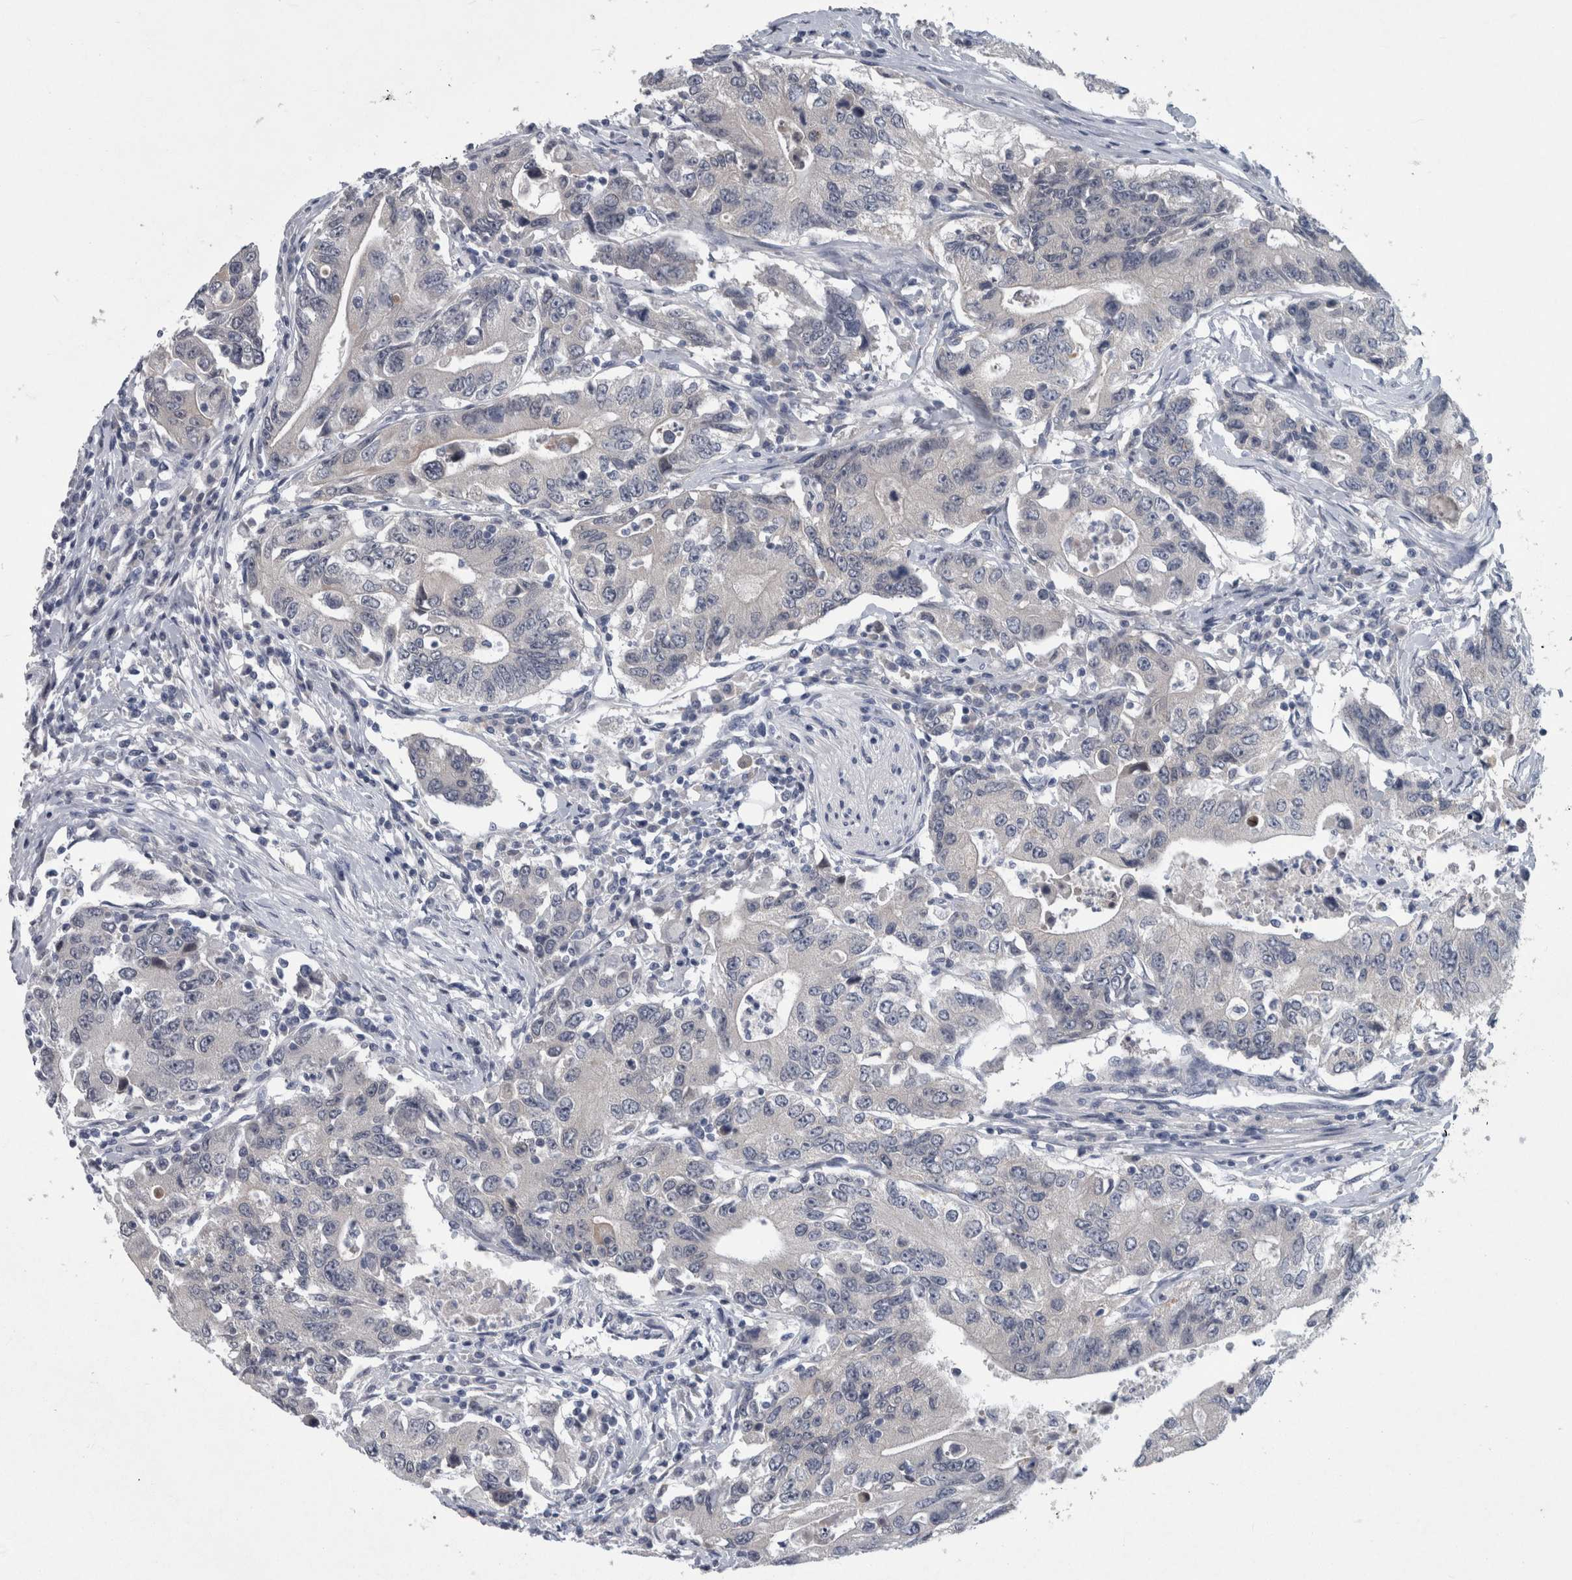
{"staining": {"intensity": "negative", "quantity": "none", "location": "none"}, "tissue": "colorectal cancer", "cell_type": "Tumor cells", "image_type": "cancer", "snomed": [{"axis": "morphology", "description": "Adenocarcinoma, NOS"}, {"axis": "topography", "description": "Colon"}], "caption": "High power microscopy photomicrograph of an immunohistochemistry (IHC) histopathology image of adenocarcinoma (colorectal), revealing no significant positivity in tumor cells.", "gene": "FAM83H", "patient": {"sex": "female", "age": 77}}